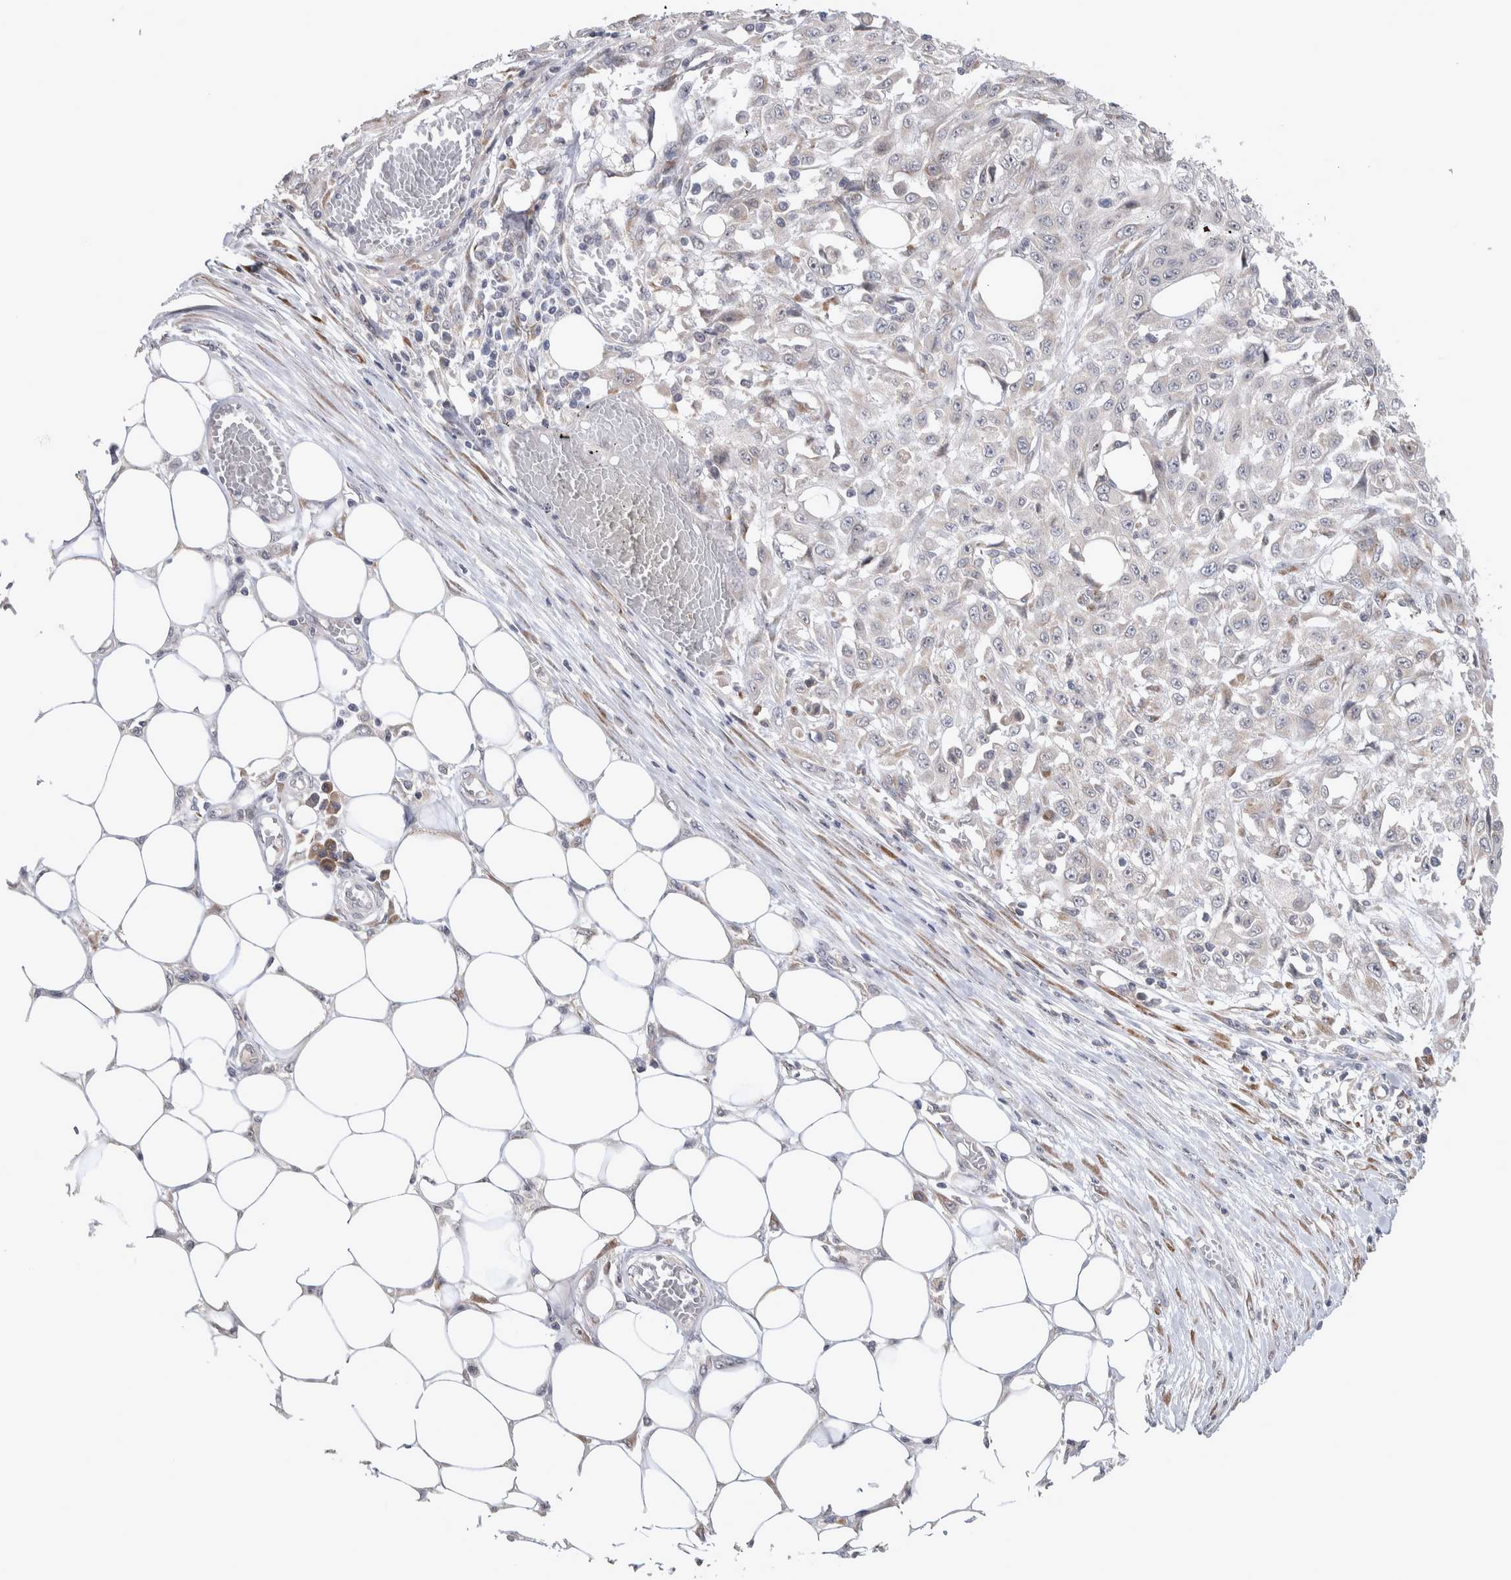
{"staining": {"intensity": "negative", "quantity": "none", "location": "none"}, "tissue": "skin cancer", "cell_type": "Tumor cells", "image_type": "cancer", "snomed": [{"axis": "morphology", "description": "Squamous cell carcinoma, NOS"}, {"axis": "morphology", "description": "Squamous cell carcinoma, metastatic, NOS"}, {"axis": "topography", "description": "Skin"}, {"axis": "topography", "description": "Lymph node"}], "caption": "Image shows no protein expression in tumor cells of skin cancer (metastatic squamous cell carcinoma) tissue.", "gene": "CUL2", "patient": {"sex": "male", "age": 75}}